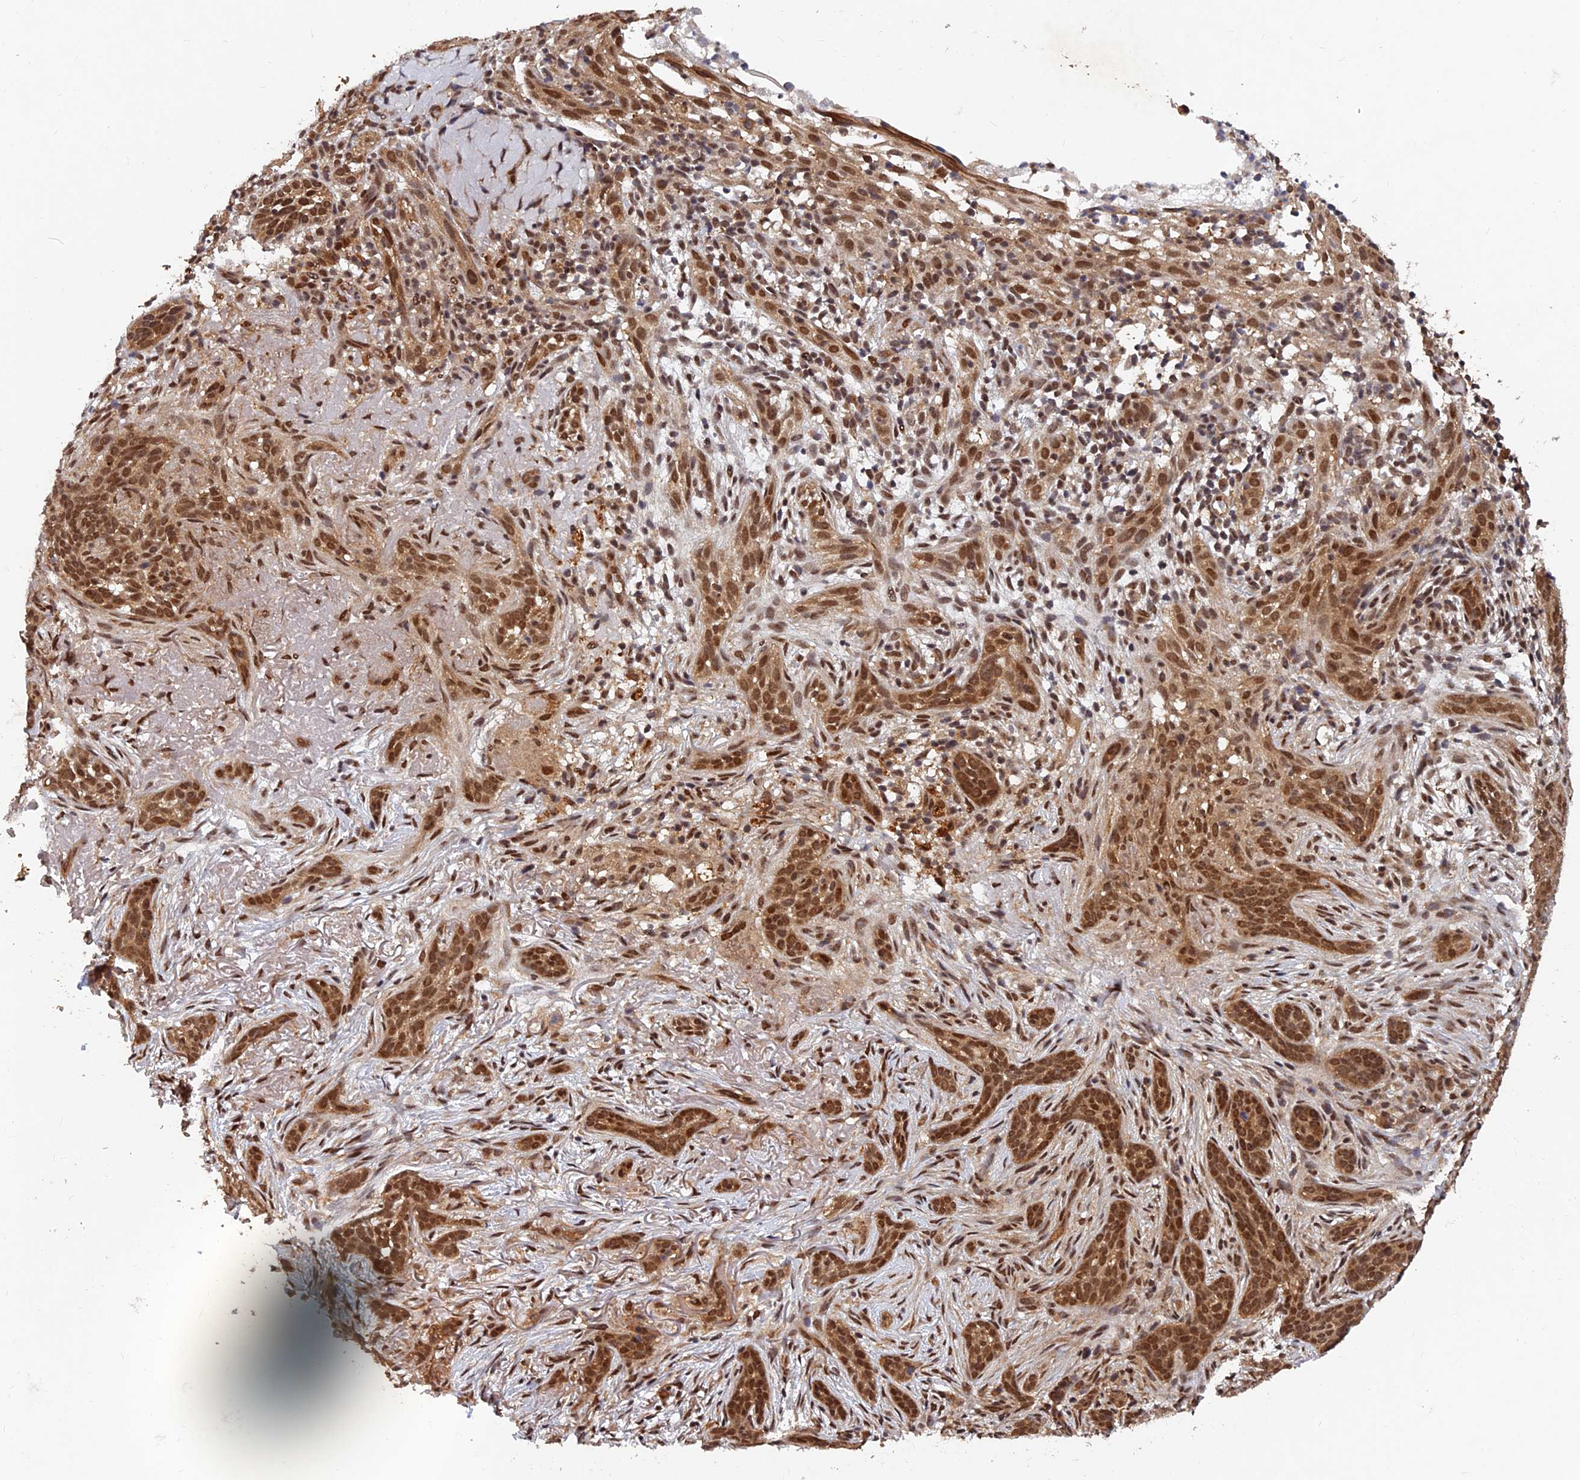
{"staining": {"intensity": "moderate", "quantity": ">75%", "location": "cytoplasmic/membranous,nuclear"}, "tissue": "skin cancer", "cell_type": "Tumor cells", "image_type": "cancer", "snomed": [{"axis": "morphology", "description": "Basal cell carcinoma"}, {"axis": "topography", "description": "Skin"}], "caption": "DAB (3,3'-diaminobenzidine) immunohistochemical staining of human skin basal cell carcinoma demonstrates moderate cytoplasmic/membranous and nuclear protein positivity in about >75% of tumor cells. (Stains: DAB (3,3'-diaminobenzidine) in brown, nuclei in blue, Microscopy: brightfield microscopy at high magnification).", "gene": "FAM53C", "patient": {"sex": "male", "age": 71}}